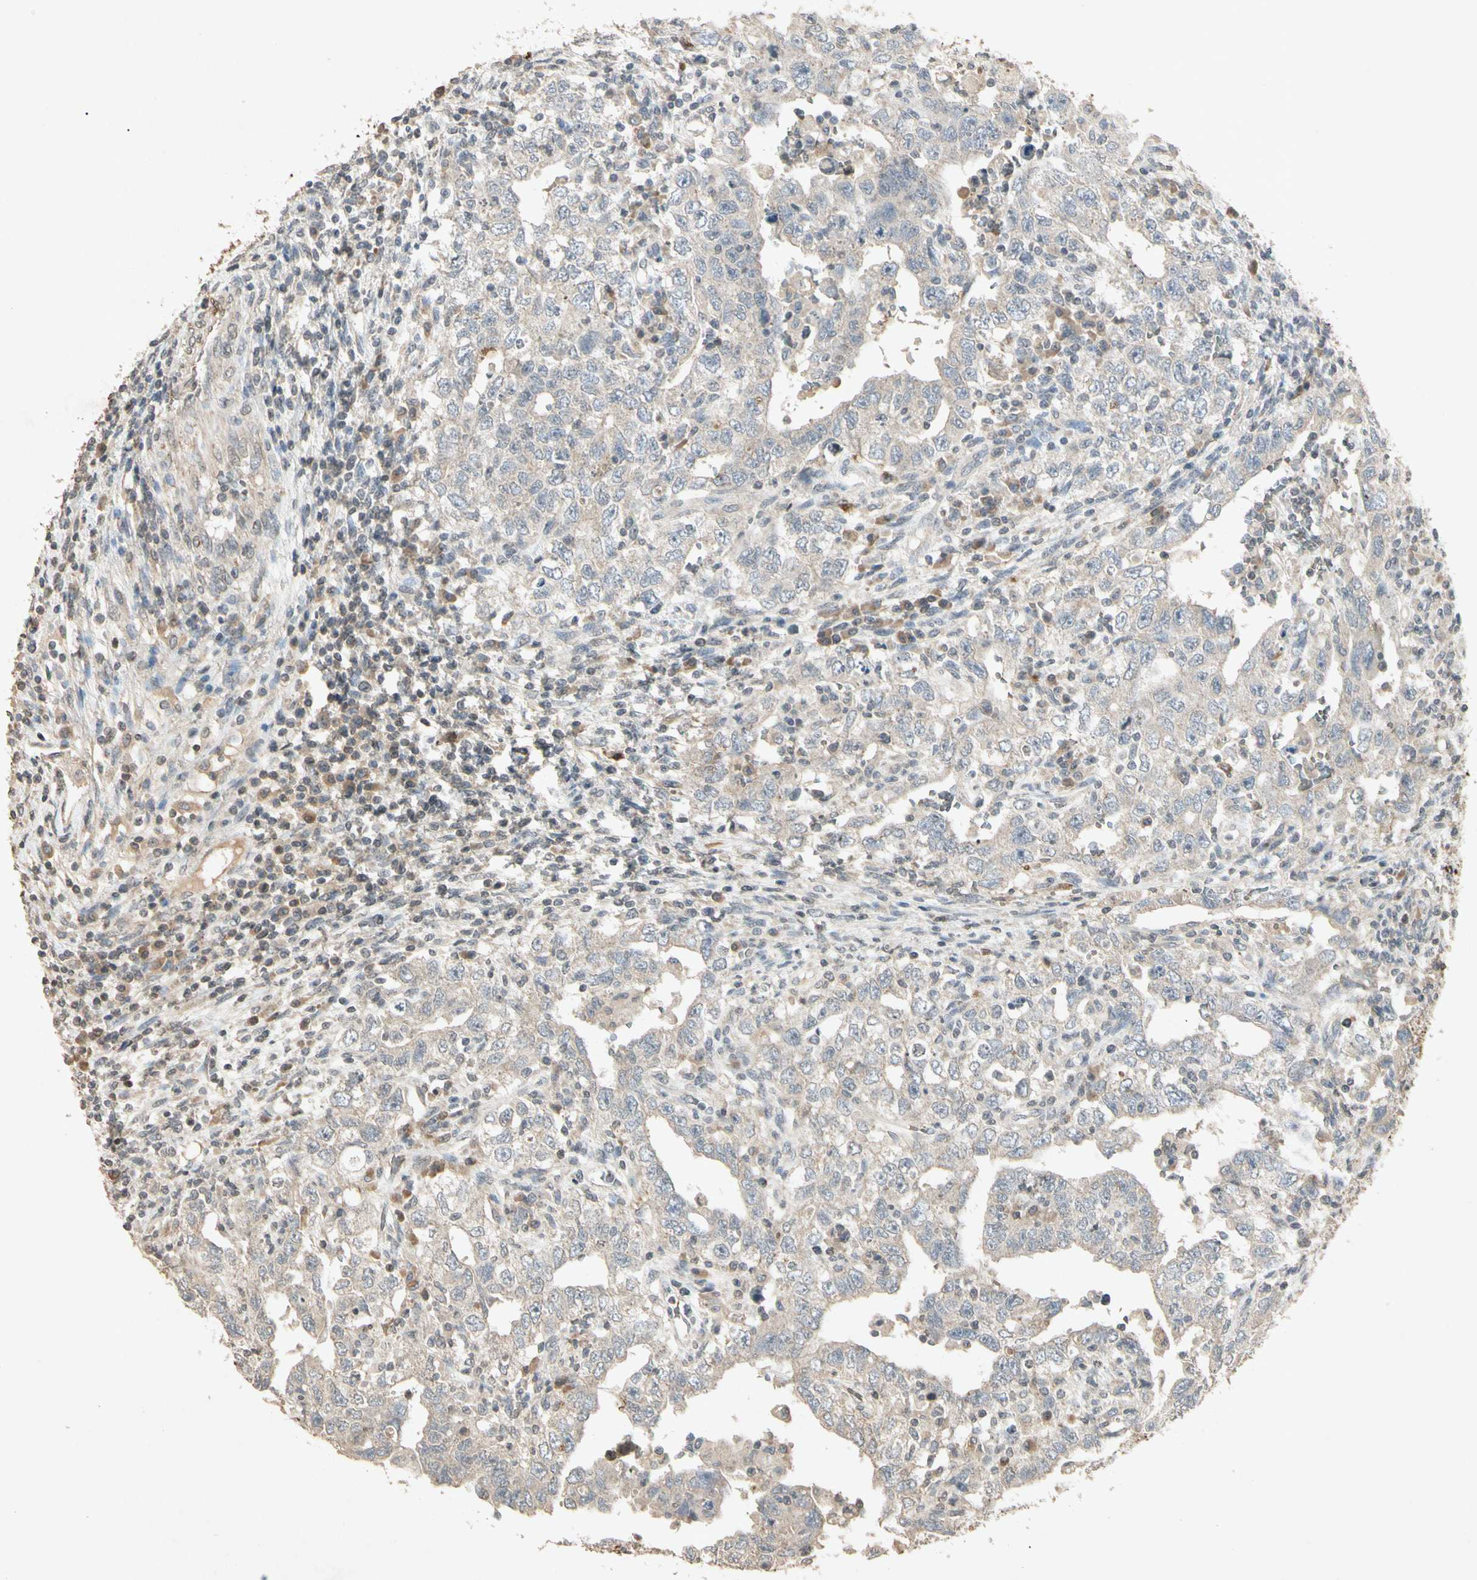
{"staining": {"intensity": "weak", "quantity": ">75%", "location": "cytoplasmic/membranous"}, "tissue": "testis cancer", "cell_type": "Tumor cells", "image_type": "cancer", "snomed": [{"axis": "morphology", "description": "Carcinoma, Embryonal, NOS"}, {"axis": "topography", "description": "Testis"}], "caption": "Tumor cells show weak cytoplasmic/membranous expression in about >75% of cells in testis cancer. The protein is shown in brown color, while the nuclei are stained blue.", "gene": "MSRB1", "patient": {"sex": "male", "age": 26}}